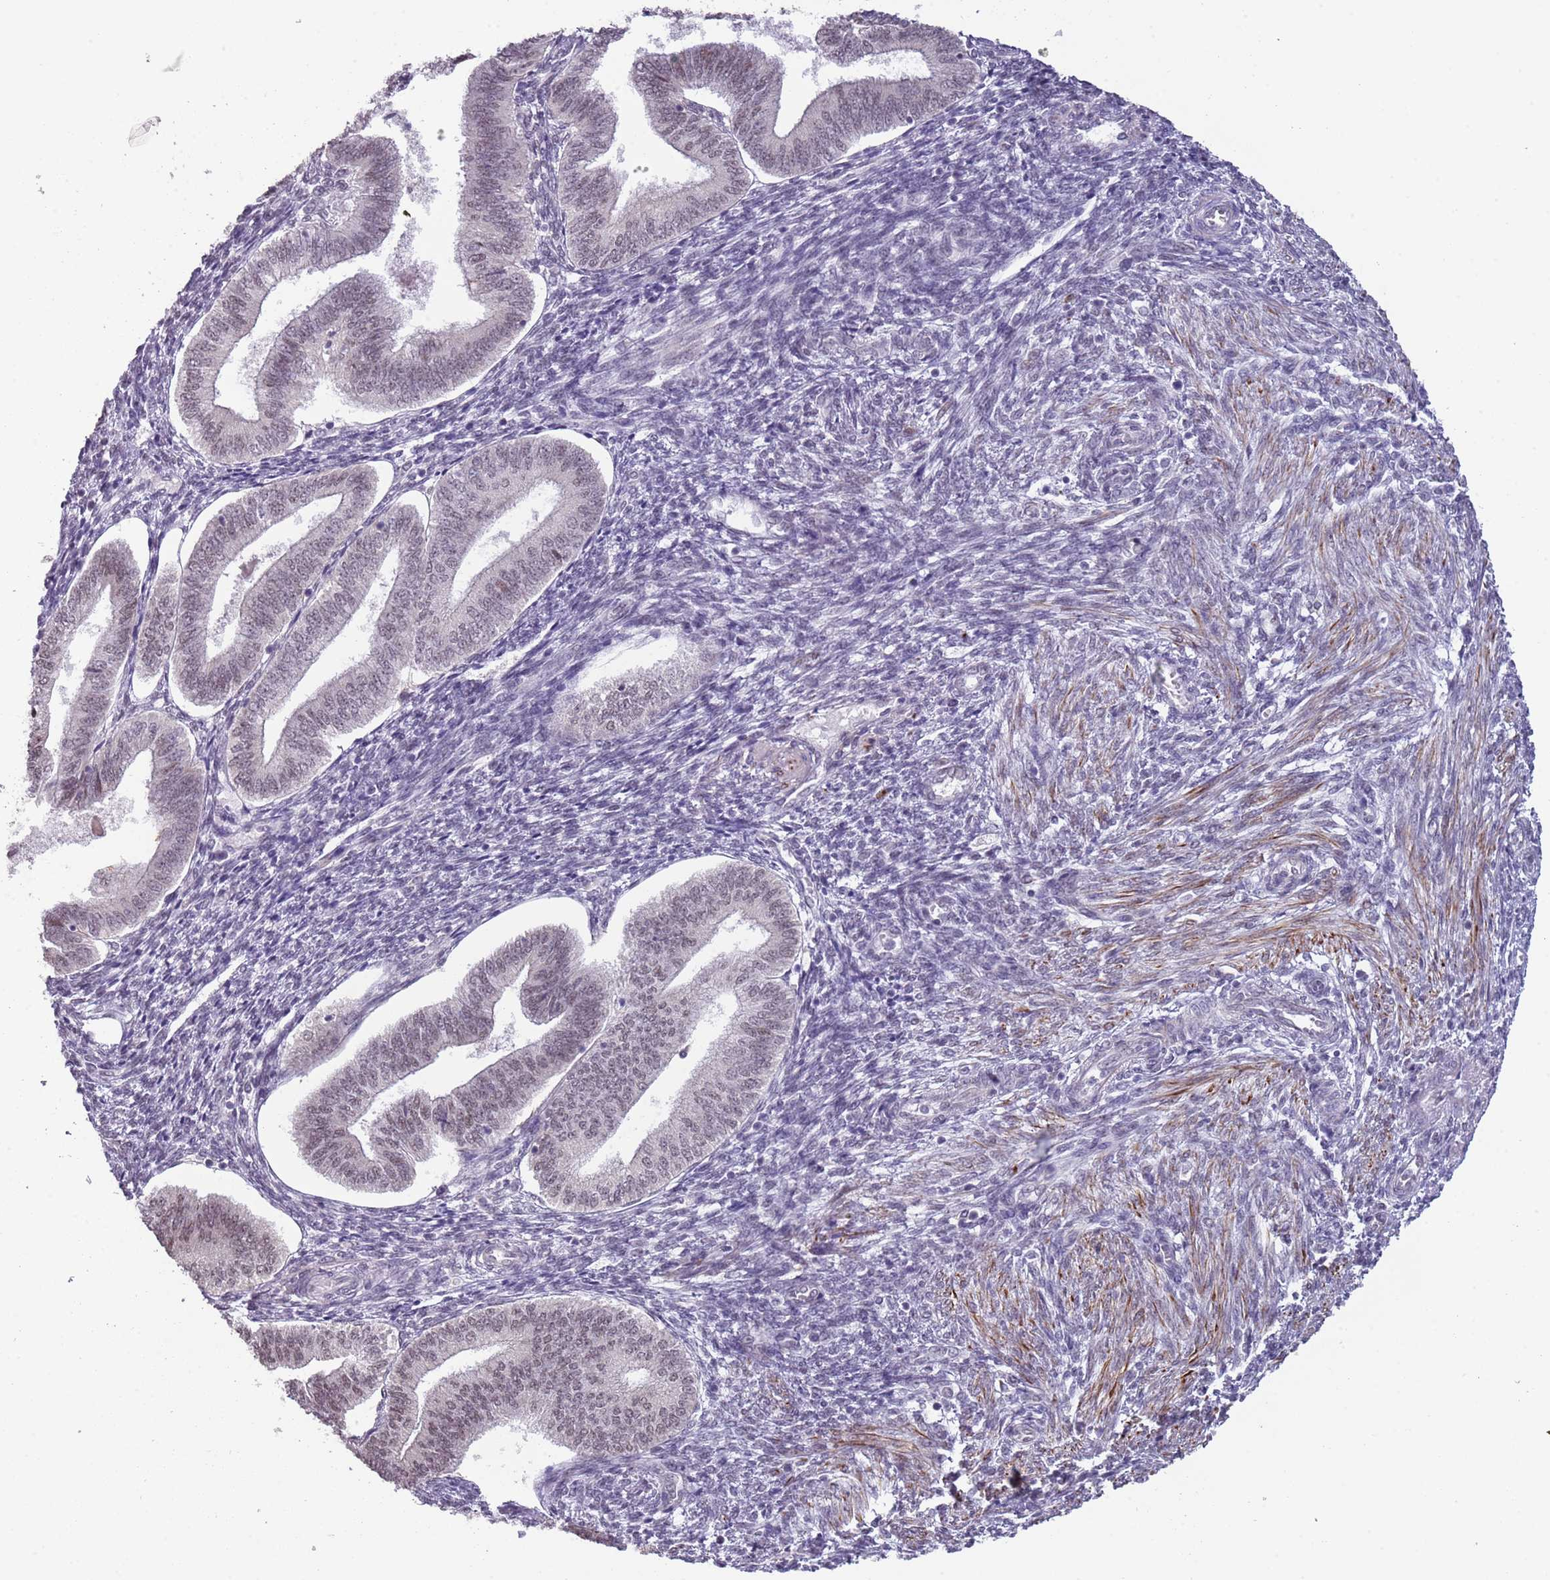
{"staining": {"intensity": "negative", "quantity": "none", "location": "none"}, "tissue": "endometrium", "cell_type": "Cells in endometrial stroma", "image_type": "normal", "snomed": [{"axis": "morphology", "description": "Normal tissue, NOS"}, {"axis": "topography", "description": "Endometrium"}], "caption": "DAB (3,3'-diaminobenzidine) immunohistochemical staining of unremarkable human endometrium exhibits no significant expression in cells in endometrial stroma. The staining is performed using DAB (3,3'-diaminobenzidine) brown chromogen with nuclei counter-stained in using hematoxylin.", "gene": "ENSG00000271254", "patient": {"sex": "female", "age": 34}}